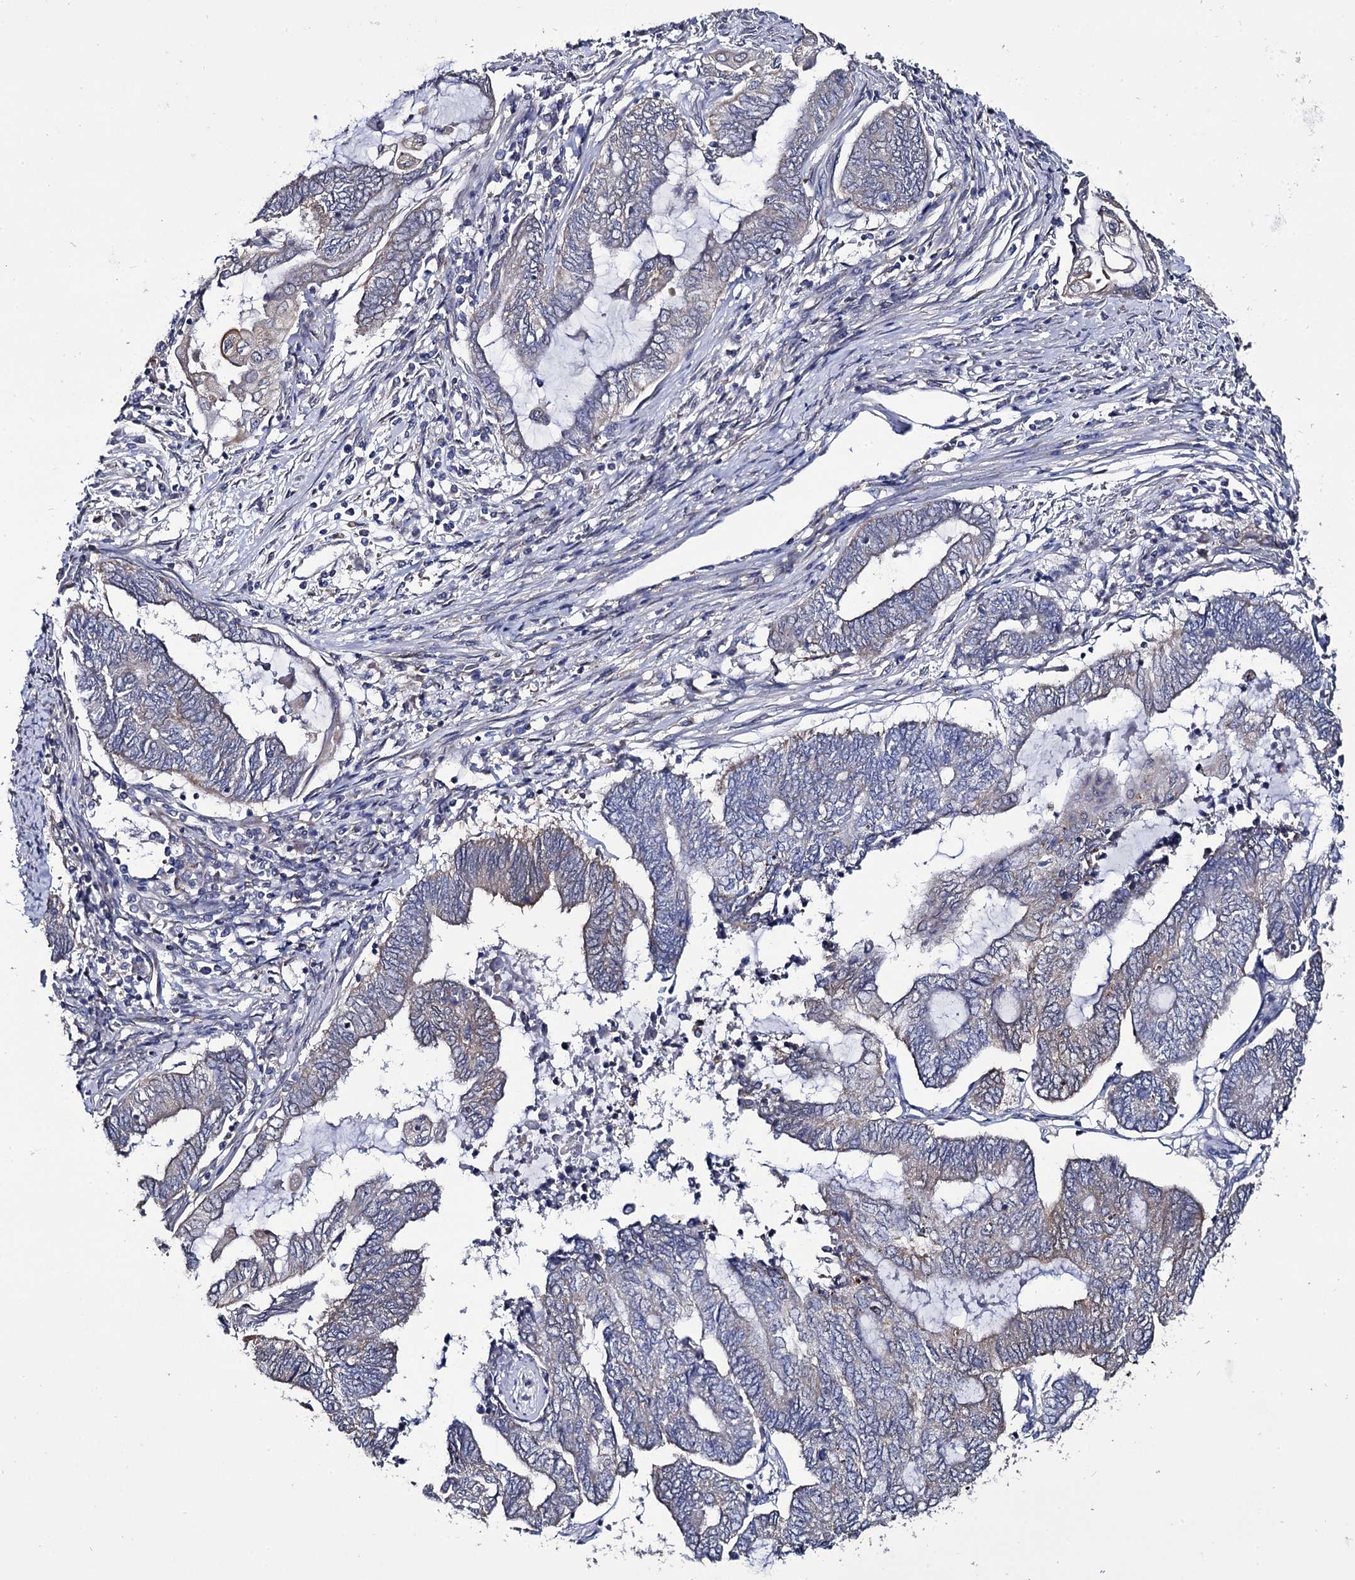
{"staining": {"intensity": "weak", "quantity": "<25%", "location": "cytoplasmic/membranous"}, "tissue": "endometrial cancer", "cell_type": "Tumor cells", "image_type": "cancer", "snomed": [{"axis": "morphology", "description": "Adenocarcinoma, NOS"}, {"axis": "topography", "description": "Uterus"}, {"axis": "topography", "description": "Endometrium"}], "caption": "Immunohistochemical staining of adenocarcinoma (endometrial) displays no significant expression in tumor cells. The staining was performed using DAB to visualize the protein expression in brown, while the nuclei were stained in blue with hematoxylin (Magnification: 20x).", "gene": "CRYL1", "patient": {"sex": "female", "age": 70}}